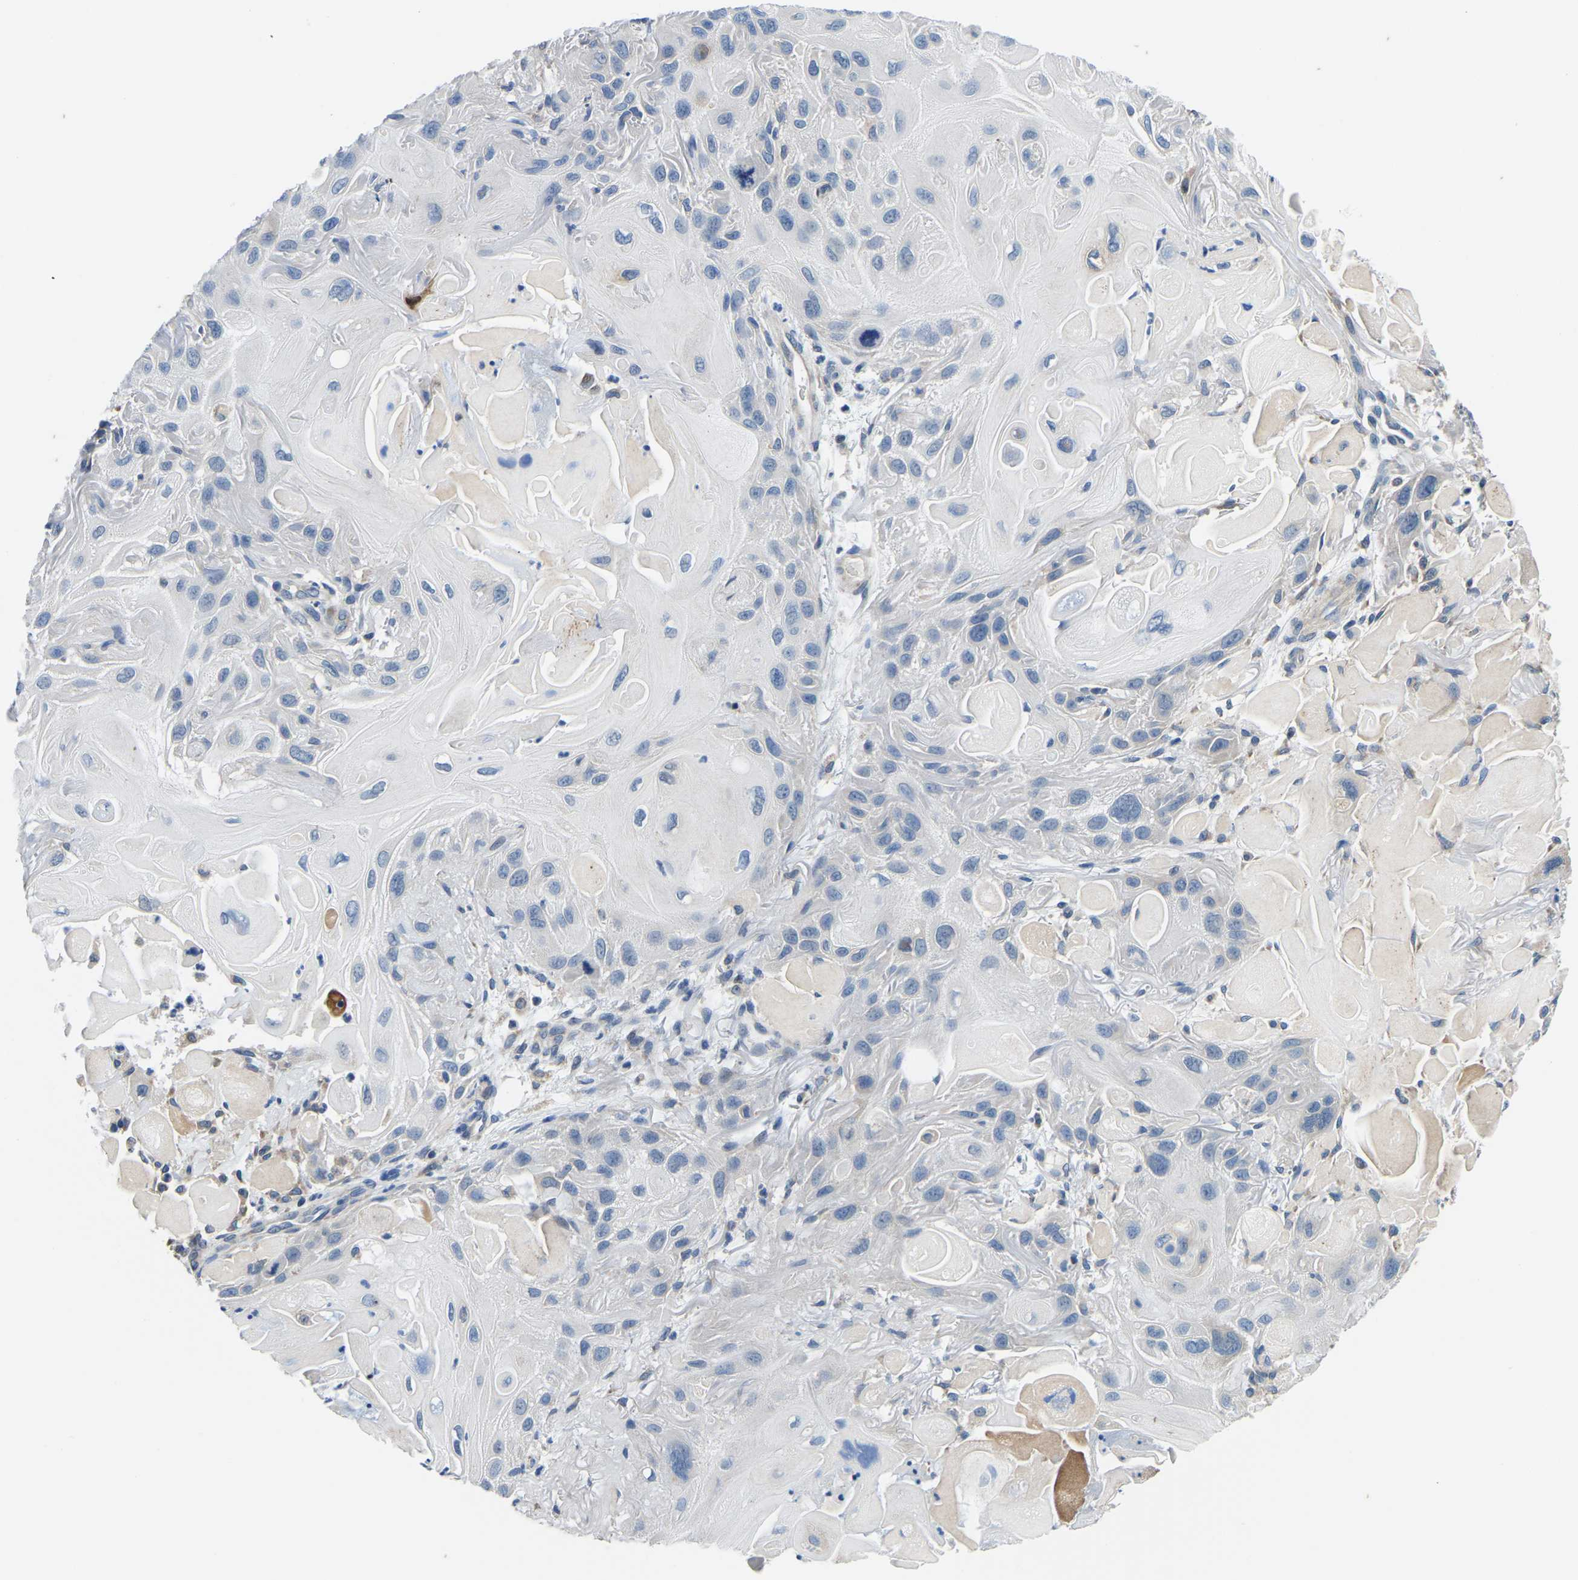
{"staining": {"intensity": "negative", "quantity": "none", "location": "none"}, "tissue": "skin cancer", "cell_type": "Tumor cells", "image_type": "cancer", "snomed": [{"axis": "morphology", "description": "Squamous cell carcinoma, NOS"}, {"axis": "topography", "description": "Skin"}], "caption": "Immunohistochemistry of squamous cell carcinoma (skin) shows no positivity in tumor cells.", "gene": "LIAS", "patient": {"sex": "female", "age": 77}}